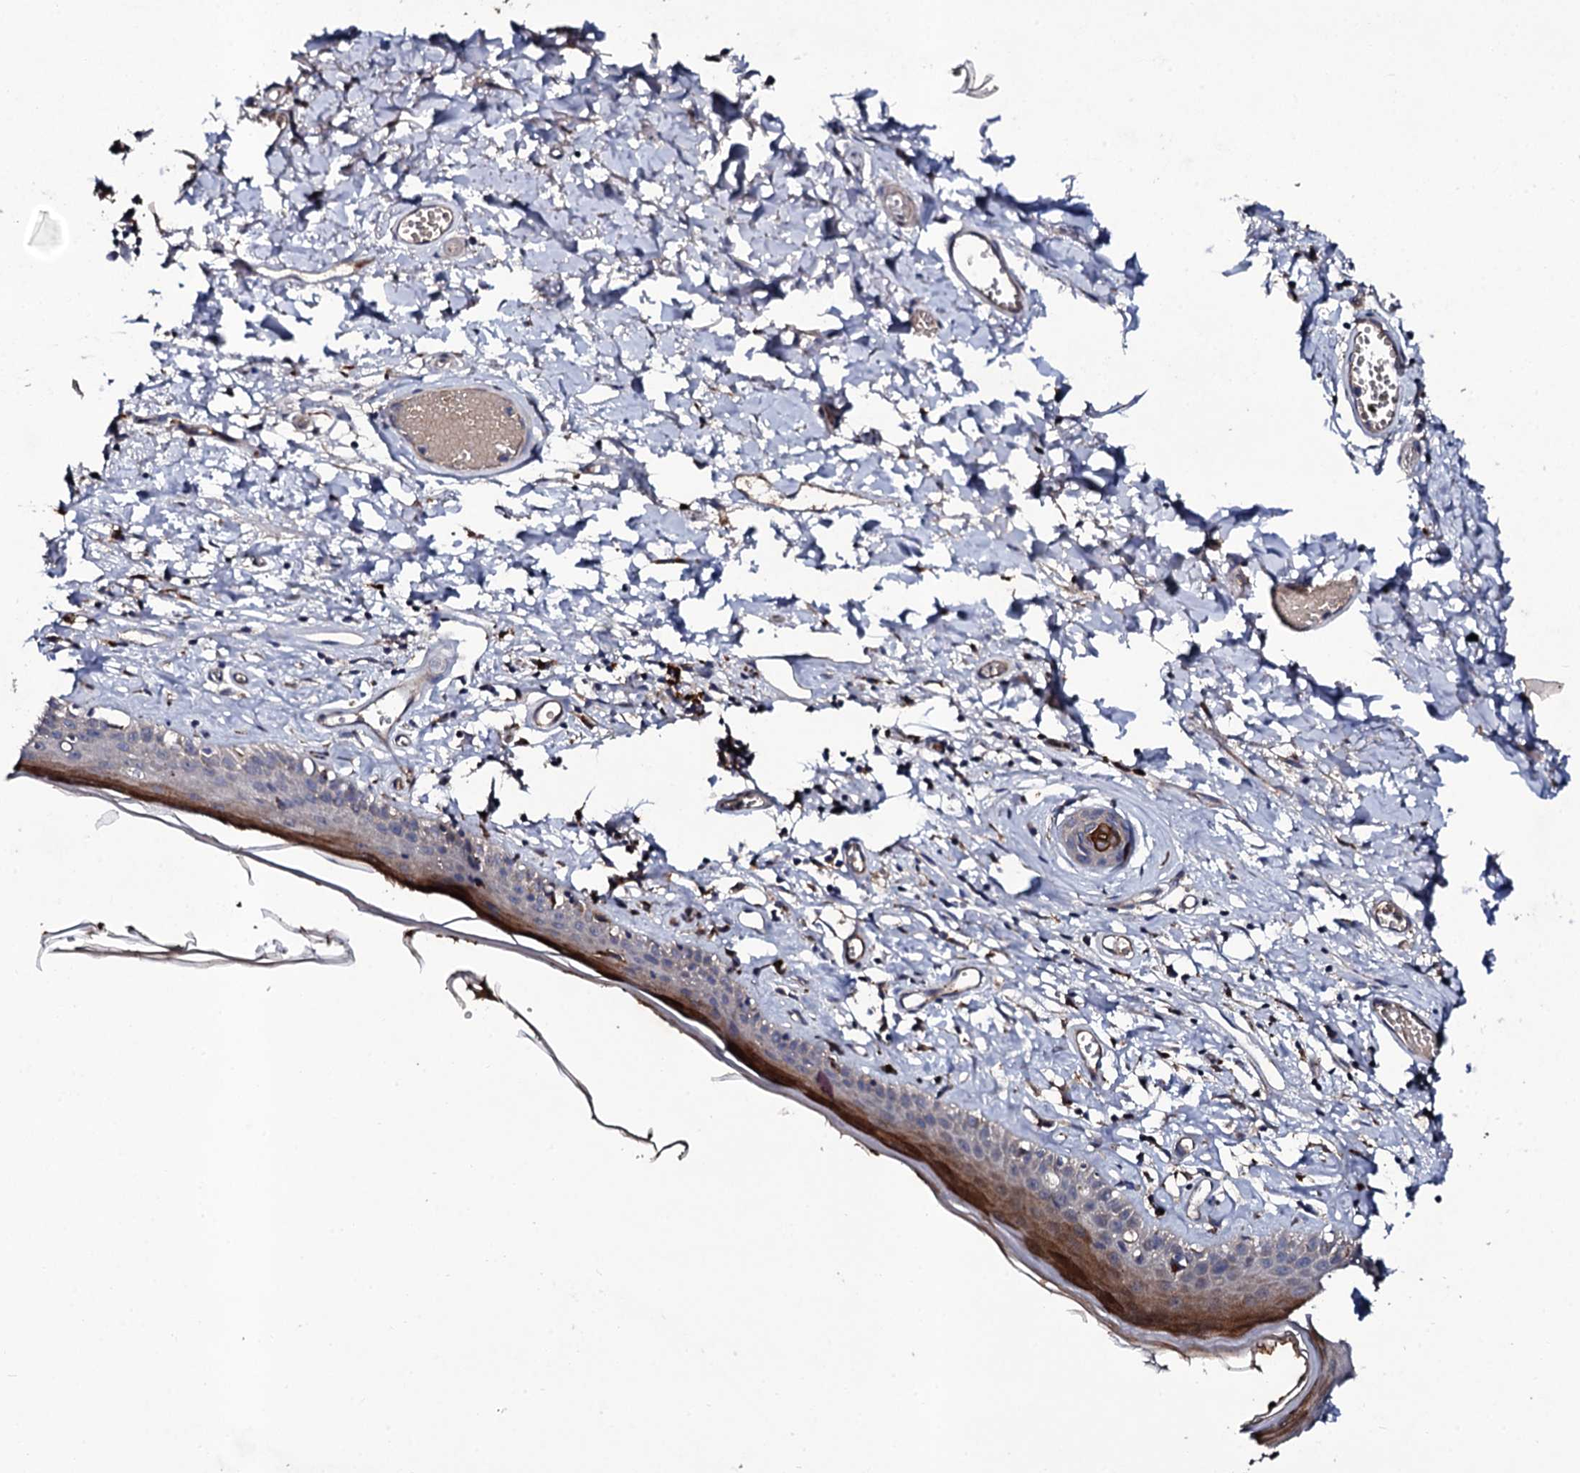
{"staining": {"intensity": "moderate", "quantity": "25%-75%", "location": "cytoplasmic/membranous"}, "tissue": "skin", "cell_type": "Epidermal cells", "image_type": "normal", "snomed": [{"axis": "morphology", "description": "Normal tissue, NOS"}, {"axis": "topography", "description": "Adipose tissue"}, {"axis": "topography", "description": "Vascular tissue"}, {"axis": "topography", "description": "Vulva"}, {"axis": "topography", "description": "Peripheral nerve tissue"}], "caption": "About 25%-75% of epidermal cells in benign skin display moderate cytoplasmic/membranous protein staining as visualized by brown immunohistochemical staining.", "gene": "LRRC28", "patient": {"sex": "female", "age": 86}}